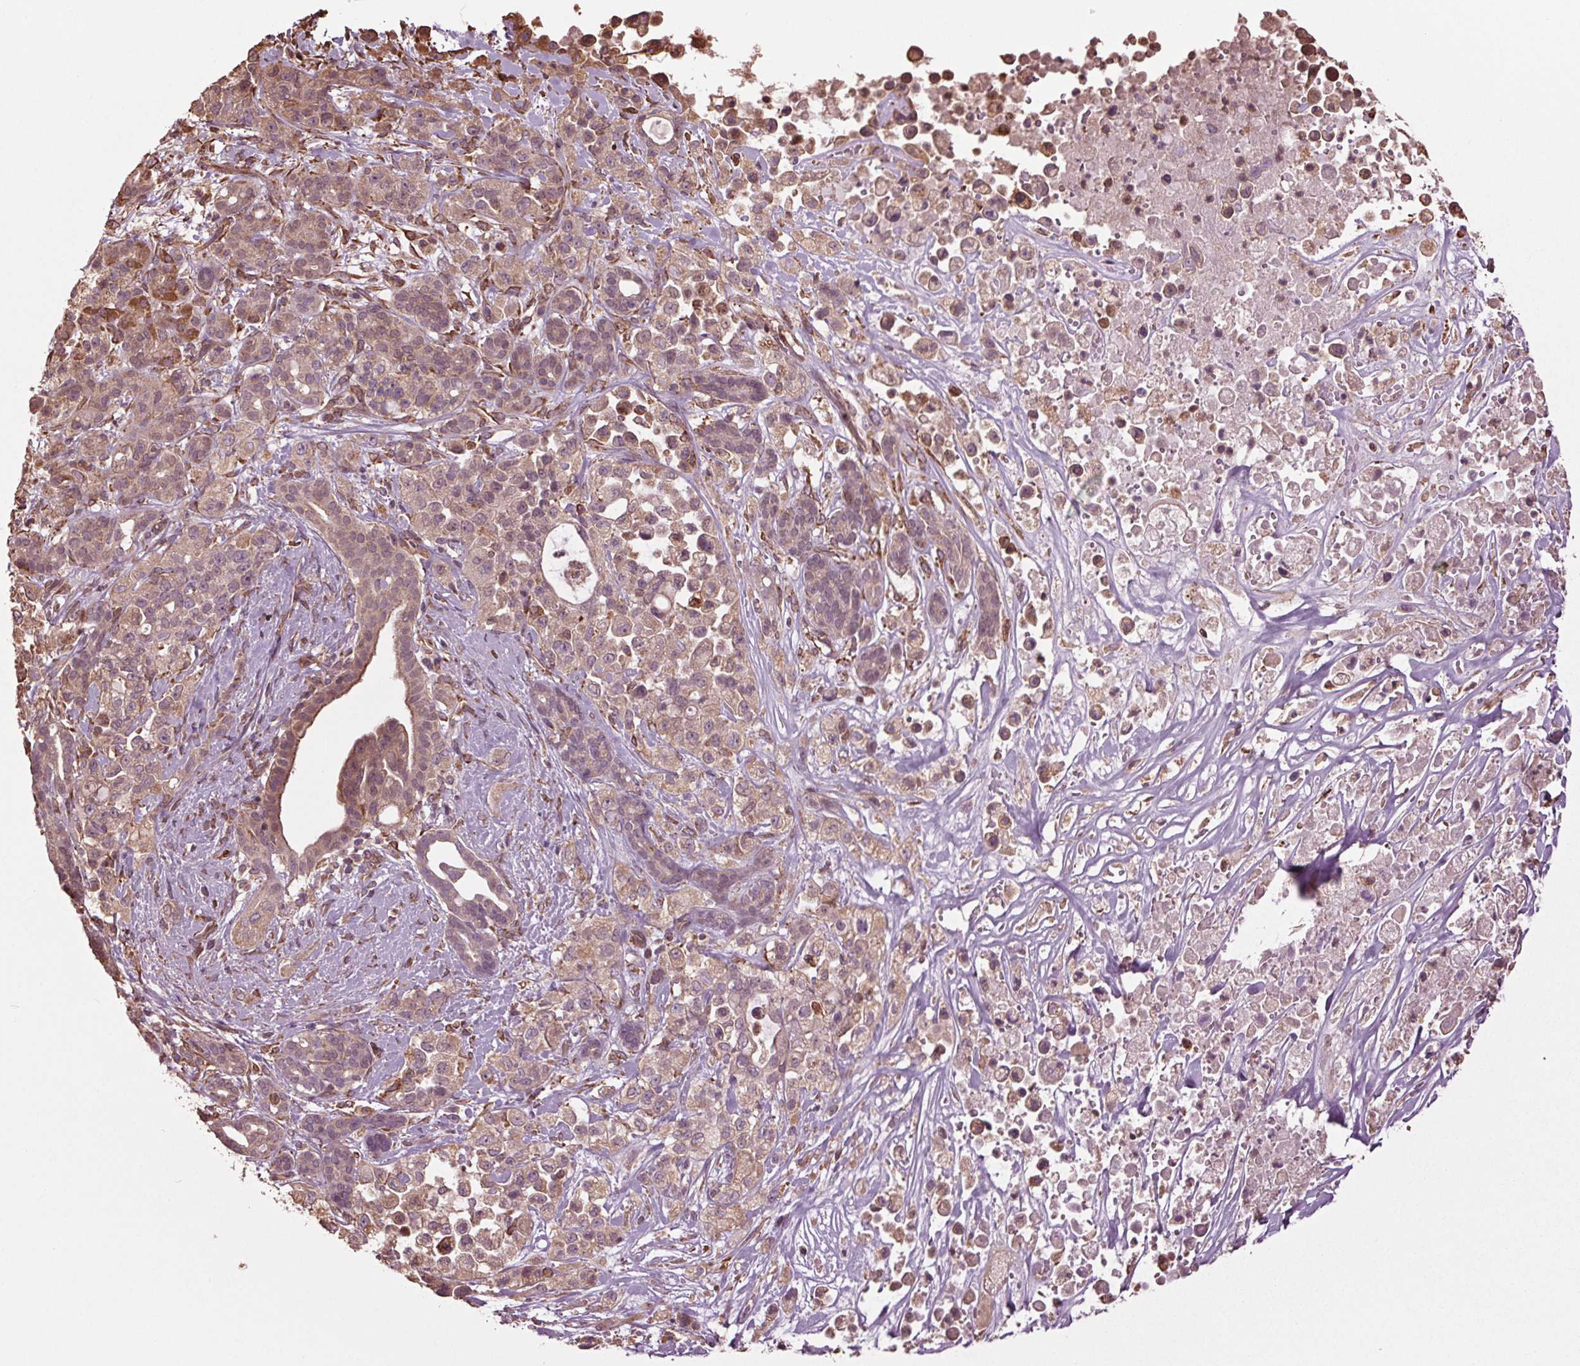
{"staining": {"intensity": "moderate", "quantity": "25%-75%", "location": "cytoplasmic/membranous"}, "tissue": "pancreatic cancer", "cell_type": "Tumor cells", "image_type": "cancer", "snomed": [{"axis": "morphology", "description": "Adenocarcinoma, NOS"}, {"axis": "topography", "description": "Pancreas"}], "caption": "High-power microscopy captured an IHC photomicrograph of pancreatic adenocarcinoma, revealing moderate cytoplasmic/membranous staining in about 25%-75% of tumor cells. Immunohistochemistry (ihc) stains the protein in brown and the nuclei are stained blue.", "gene": "RNPEP", "patient": {"sex": "male", "age": 44}}